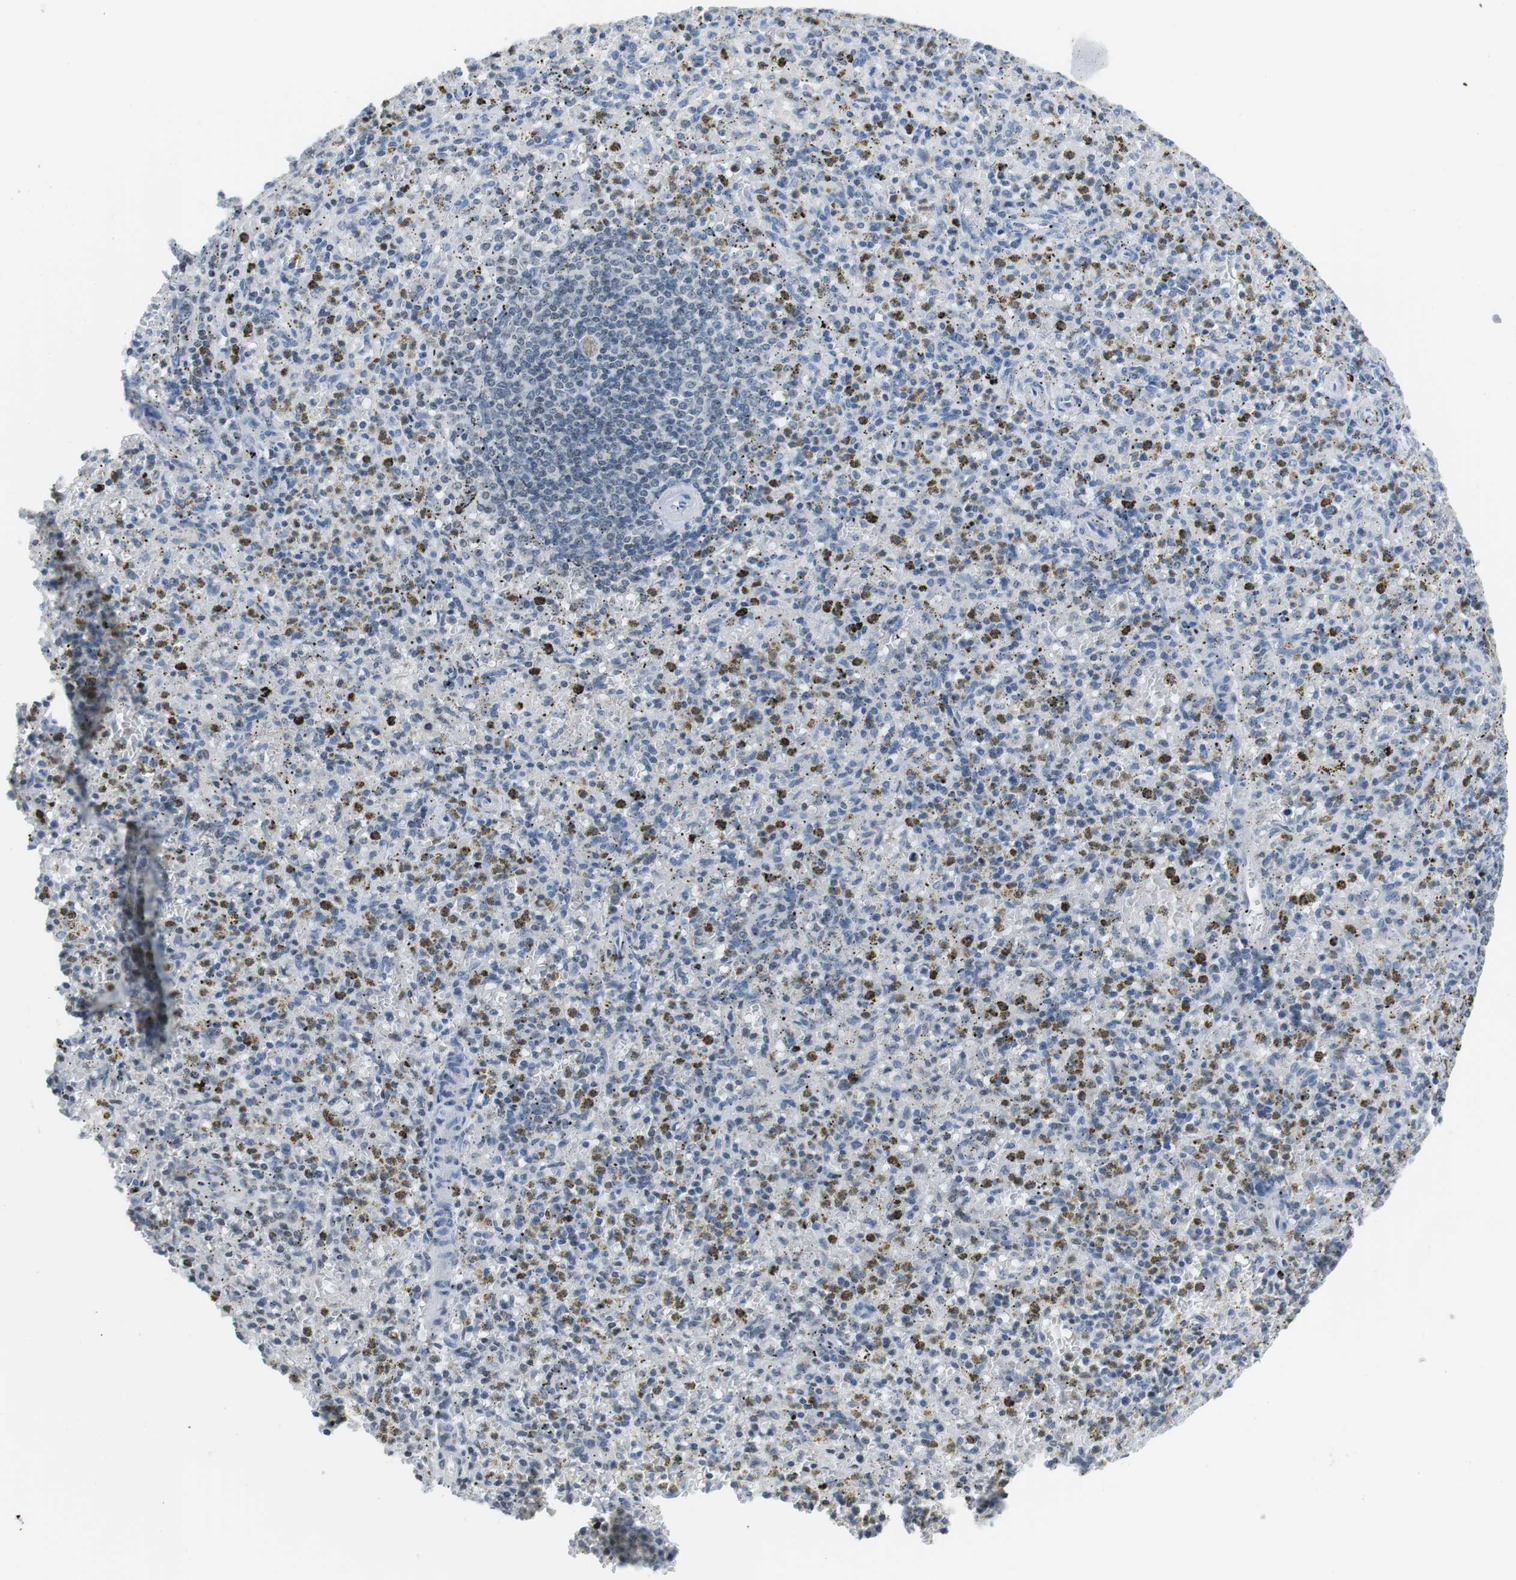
{"staining": {"intensity": "weak", "quantity": "<25%", "location": "nuclear"}, "tissue": "spleen", "cell_type": "Cells in red pulp", "image_type": "normal", "snomed": [{"axis": "morphology", "description": "Normal tissue, NOS"}, {"axis": "topography", "description": "Spleen"}], "caption": "Immunohistochemical staining of normal spleen shows no significant expression in cells in red pulp.", "gene": "E2F2", "patient": {"sex": "male", "age": 72}}